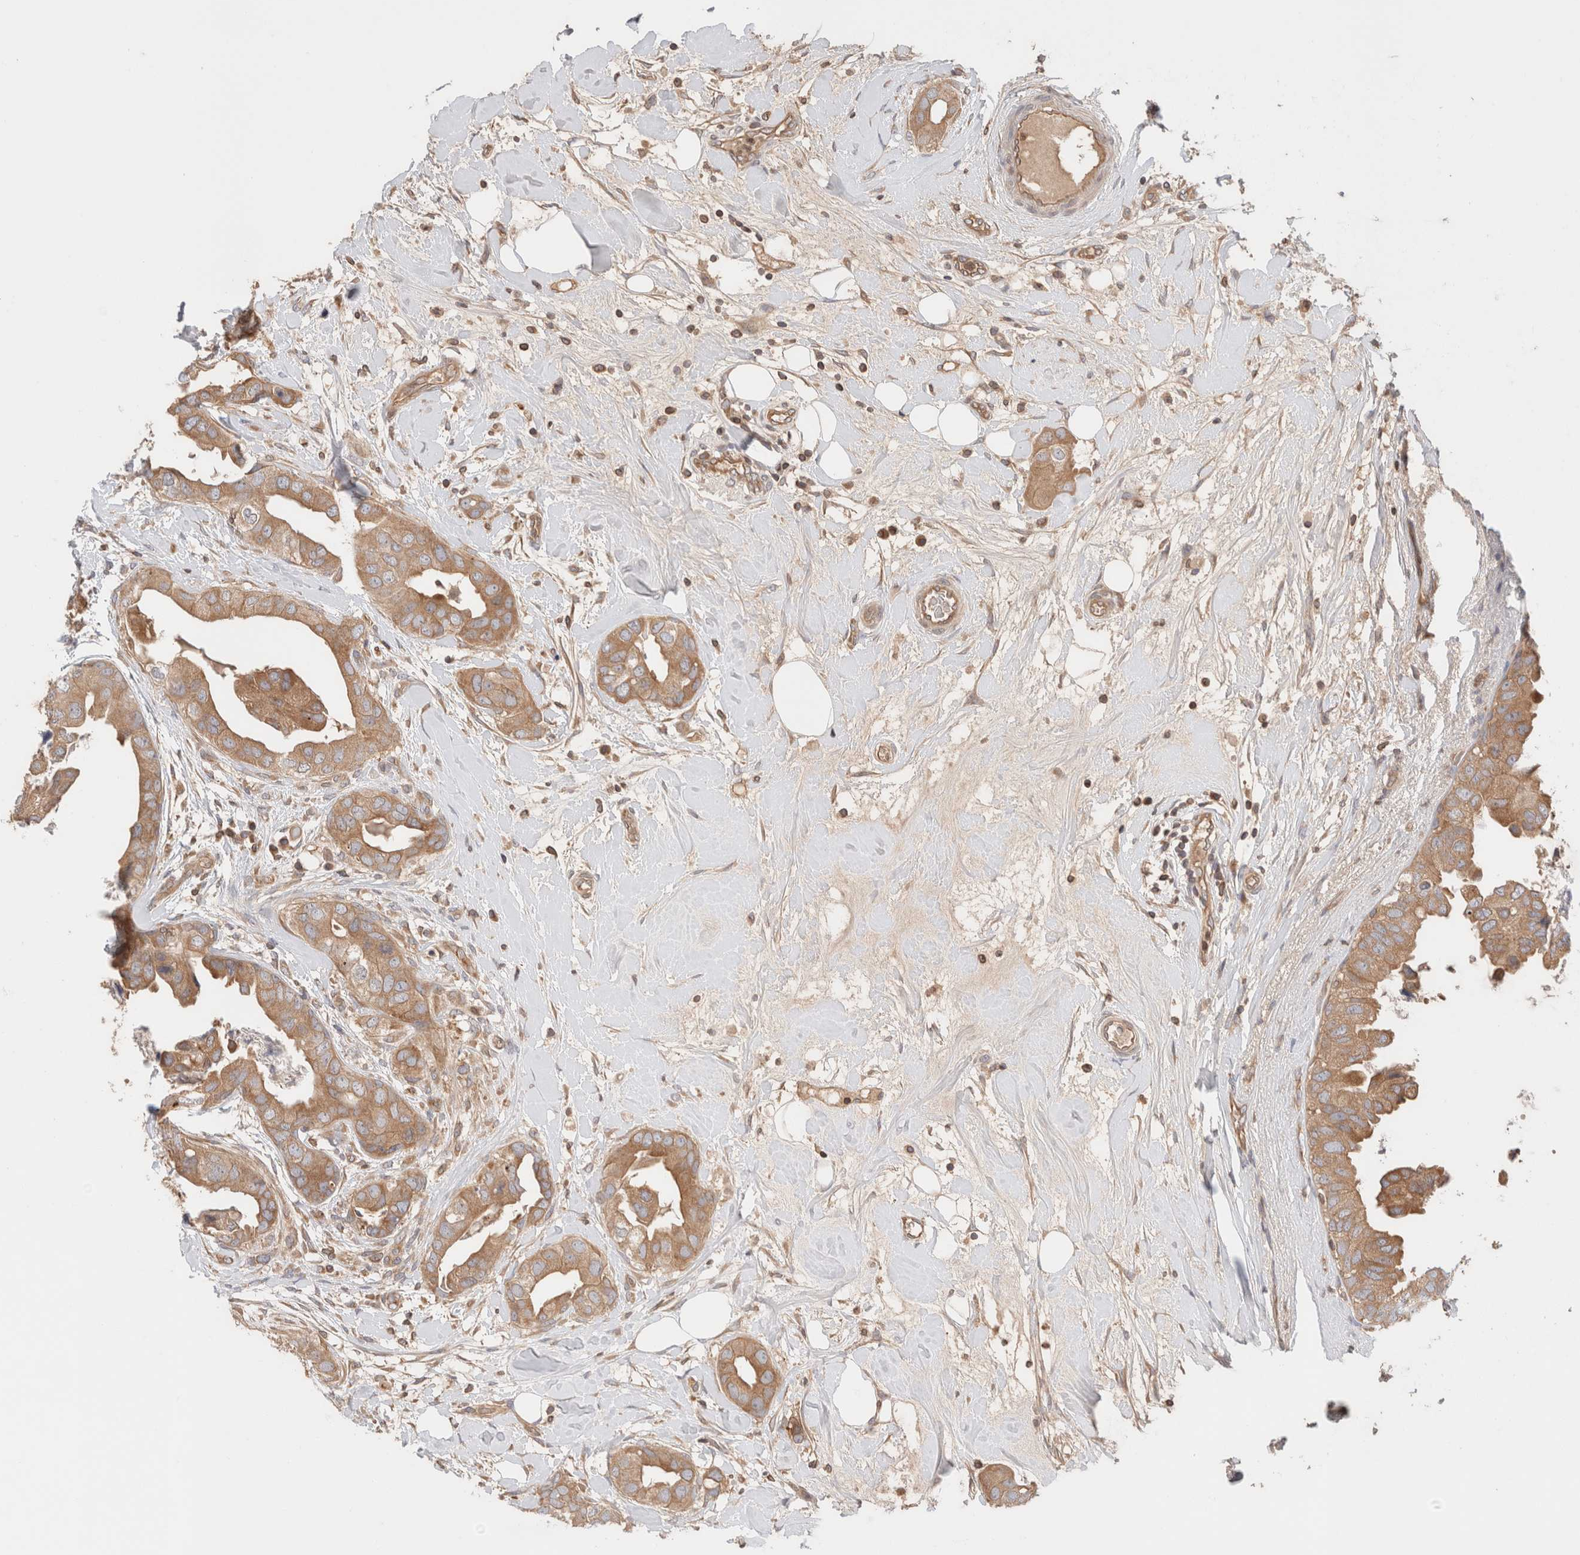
{"staining": {"intensity": "moderate", "quantity": ">75%", "location": "cytoplasmic/membranous"}, "tissue": "breast cancer", "cell_type": "Tumor cells", "image_type": "cancer", "snomed": [{"axis": "morphology", "description": "Duct carcinoma"}, {"axis": "topography", "description": "Breast"}], "caption": "About >75% of tumor cells in breast cancer (intraductal carcinoma) display moderate cytoplasmic/membranous protein expression as visualized by brown immunohistochemical staining.", "gene": "SIKE1", "patient": {"sex": "female", "age": 40}}